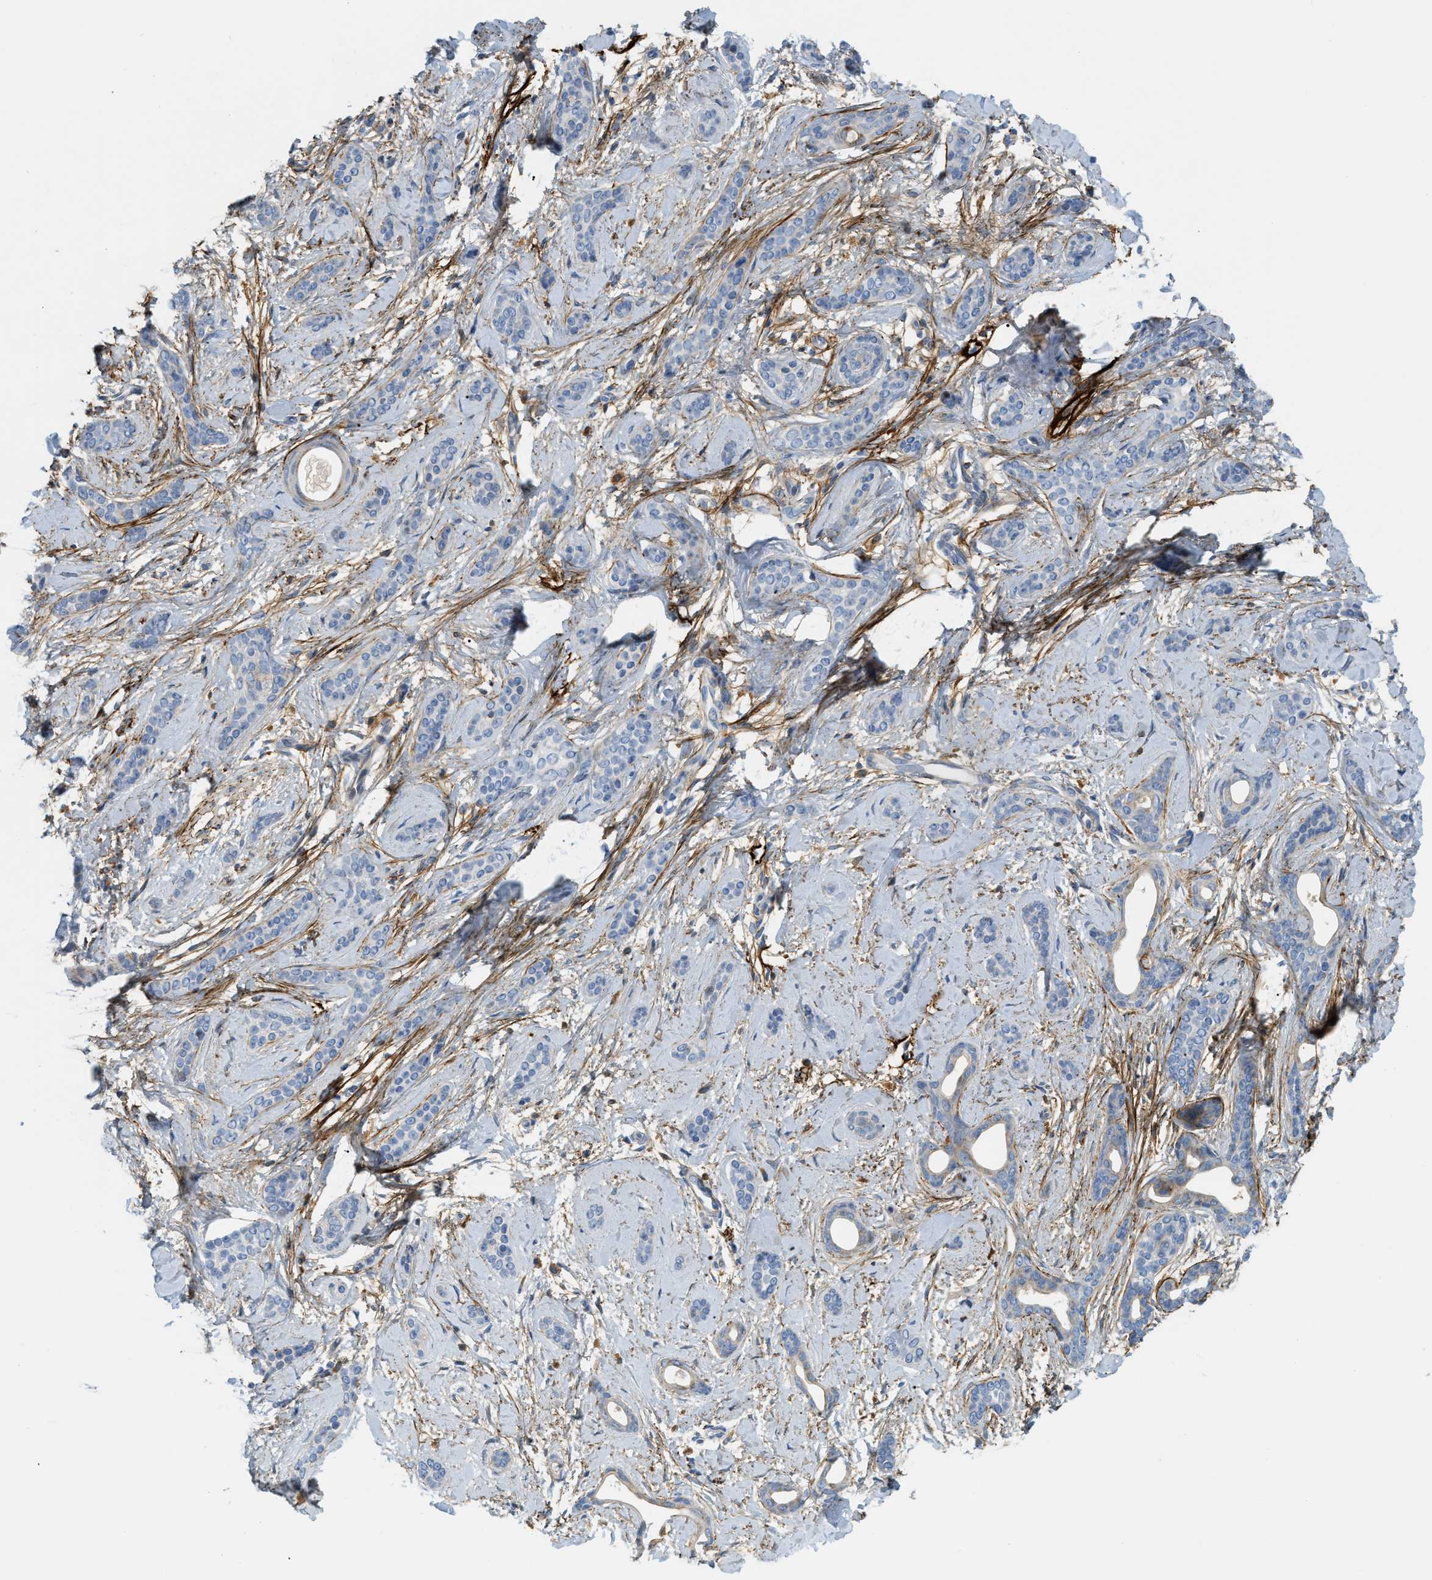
{"staining": {"intensity": "weak", "quantity": "<25%", "location": "cytoplasmic/membranous"}, "tissue": "skin cancer", "cell_type": "Tumor cells", "image_type": "cancer", "snomed": [{"axis": "morphology", "description": "Basal cell carcinoma"}, {"axis": "morphology", "description": "Adnexal tumor, benign"}, {"axis": "topography", "description": "Skin"}], "caption": "Immunohistochemical staining of human skin benign adnexal tumor exhibits no significant positivity in tumor cells.", "gene": "LMBRD1", "patient": {"sex": "female", "age": 42}}